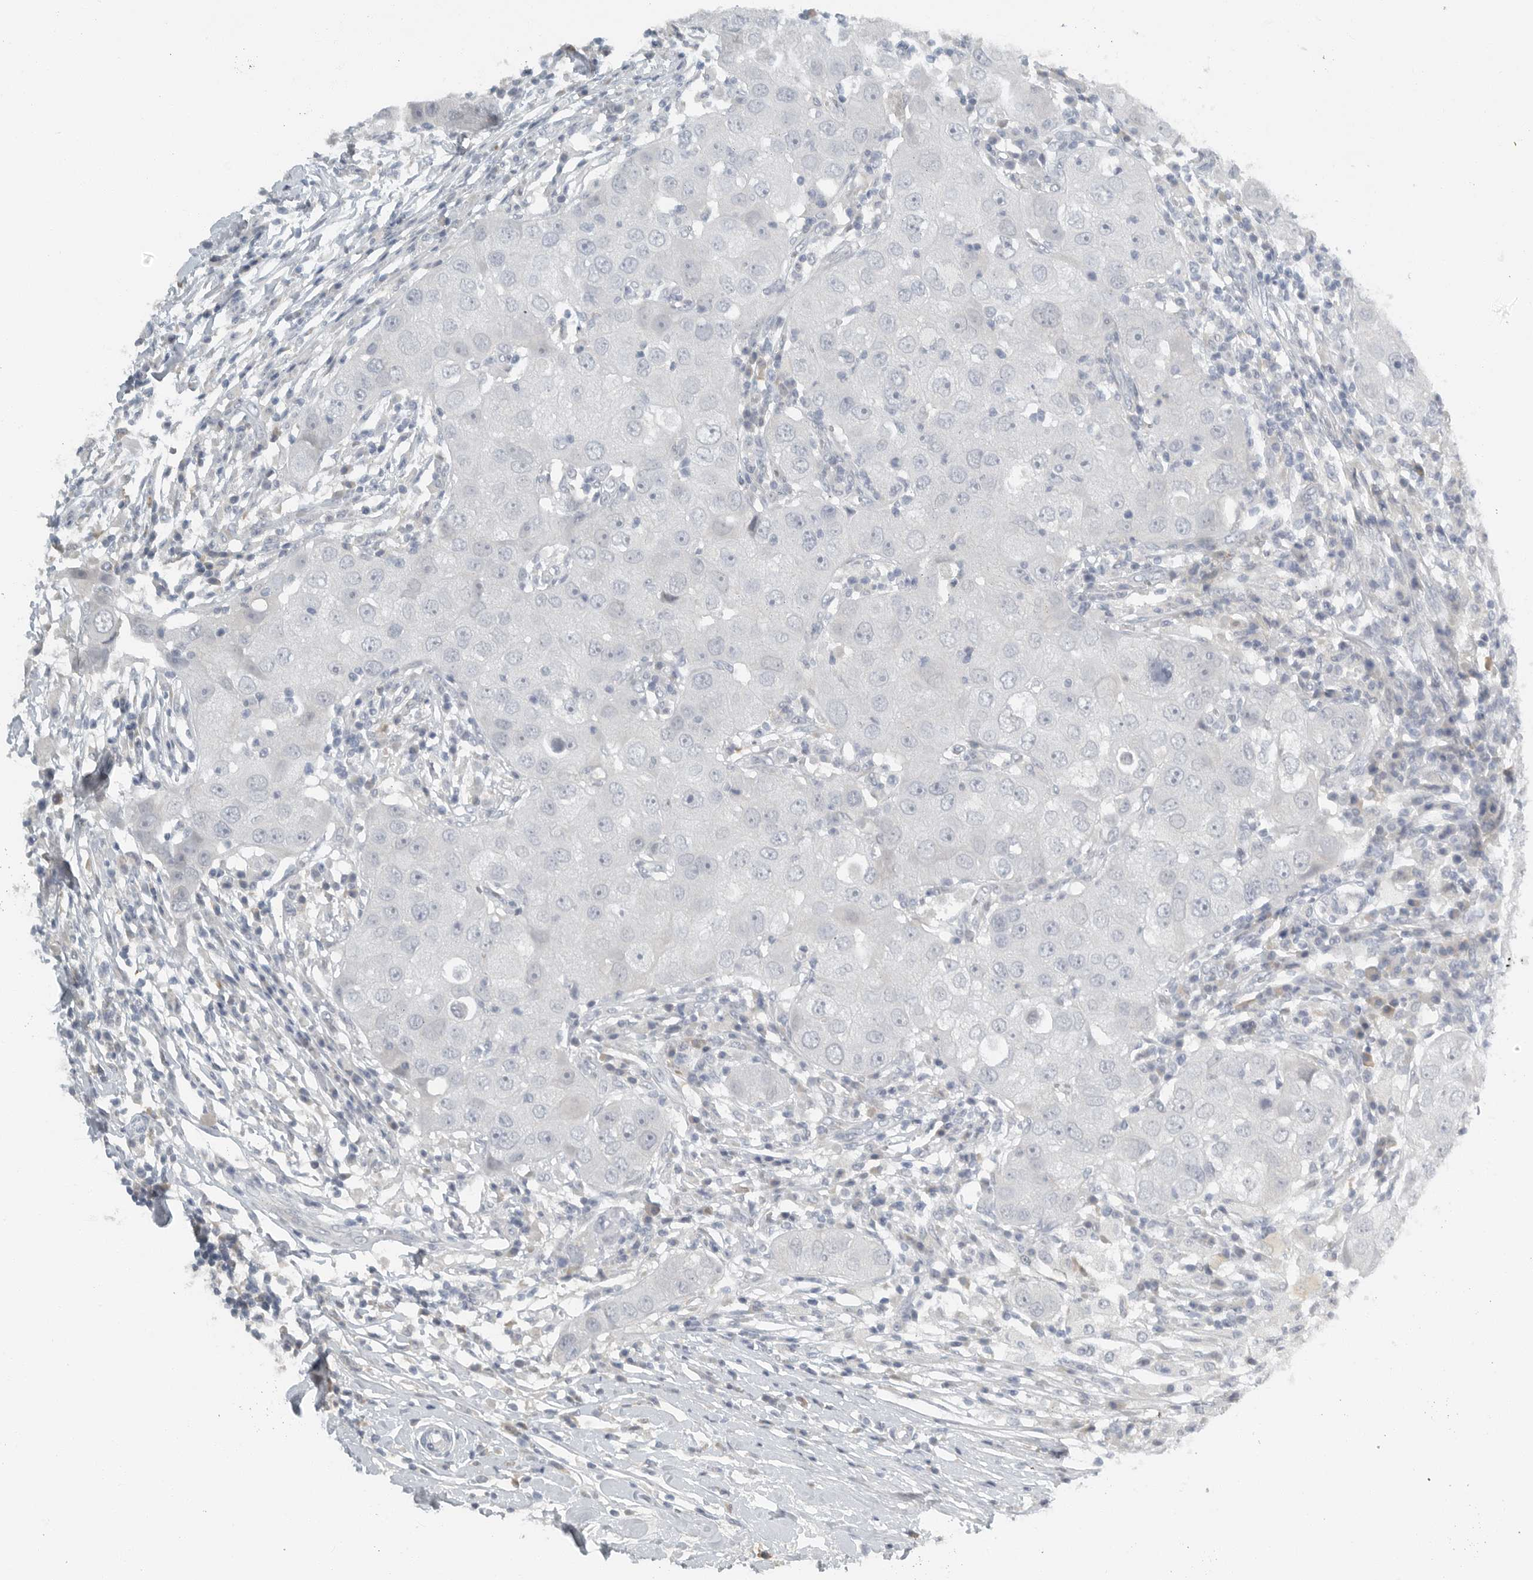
{"staining": {"intensity": "negative", "quantity": "none", "location": "none"}, "tissue": "breast cancer", "cell_type": "Tumor cells", "image_type": "cancer", "snomed": [{"axis": "morphology", "description": "Duct carcinoma"}, {"axis": "topography", "description": "Breast"}], "caption": "A photomicrograph of breast cancer (intraductal carcinoma) stained for a protein displays no brown staining in tumor cells.", "gene": "PAM", "patient": {"sex": "female", "age": 27}}